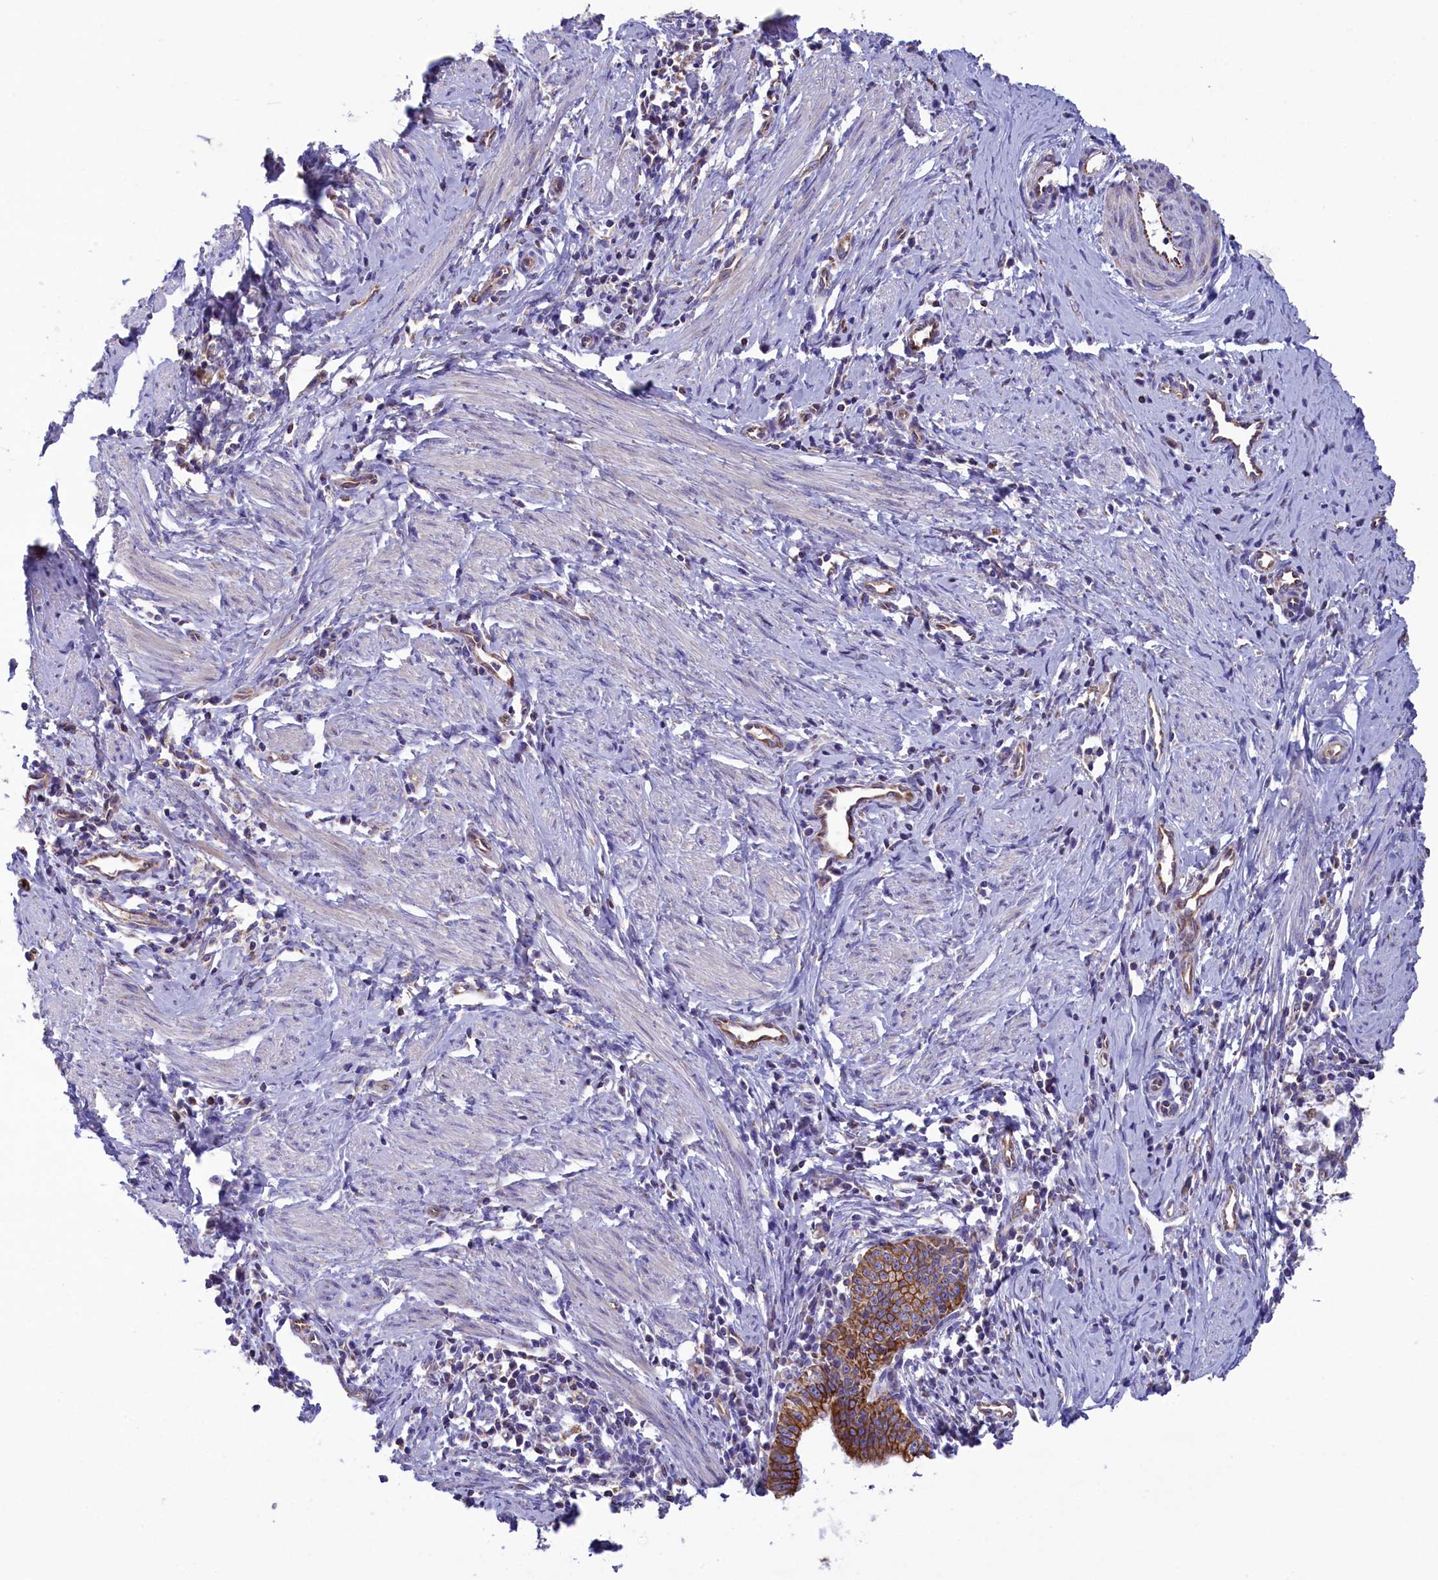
{"staining": {"intensity": "strong", "quantity": ">75%", "location": "cytoplasmic/membranous"}, "tissue": "cervical cancer", "cell_type": "Tumor cells", "image_type": "cancer", "snomed": [{"axis": "morphology", "description": "Adenocarcinoma, NOS"}, {"axis": "topography", "description": "Cervix"}], "caption": "Immunohistochemical staining of adenocarcinoma (cervical) displays high levels of strong cytoplasmic/membranous staining in about >75% of tumor cells.", "gene": "GATB", "patient": {"sex": "female", "age": 36}}